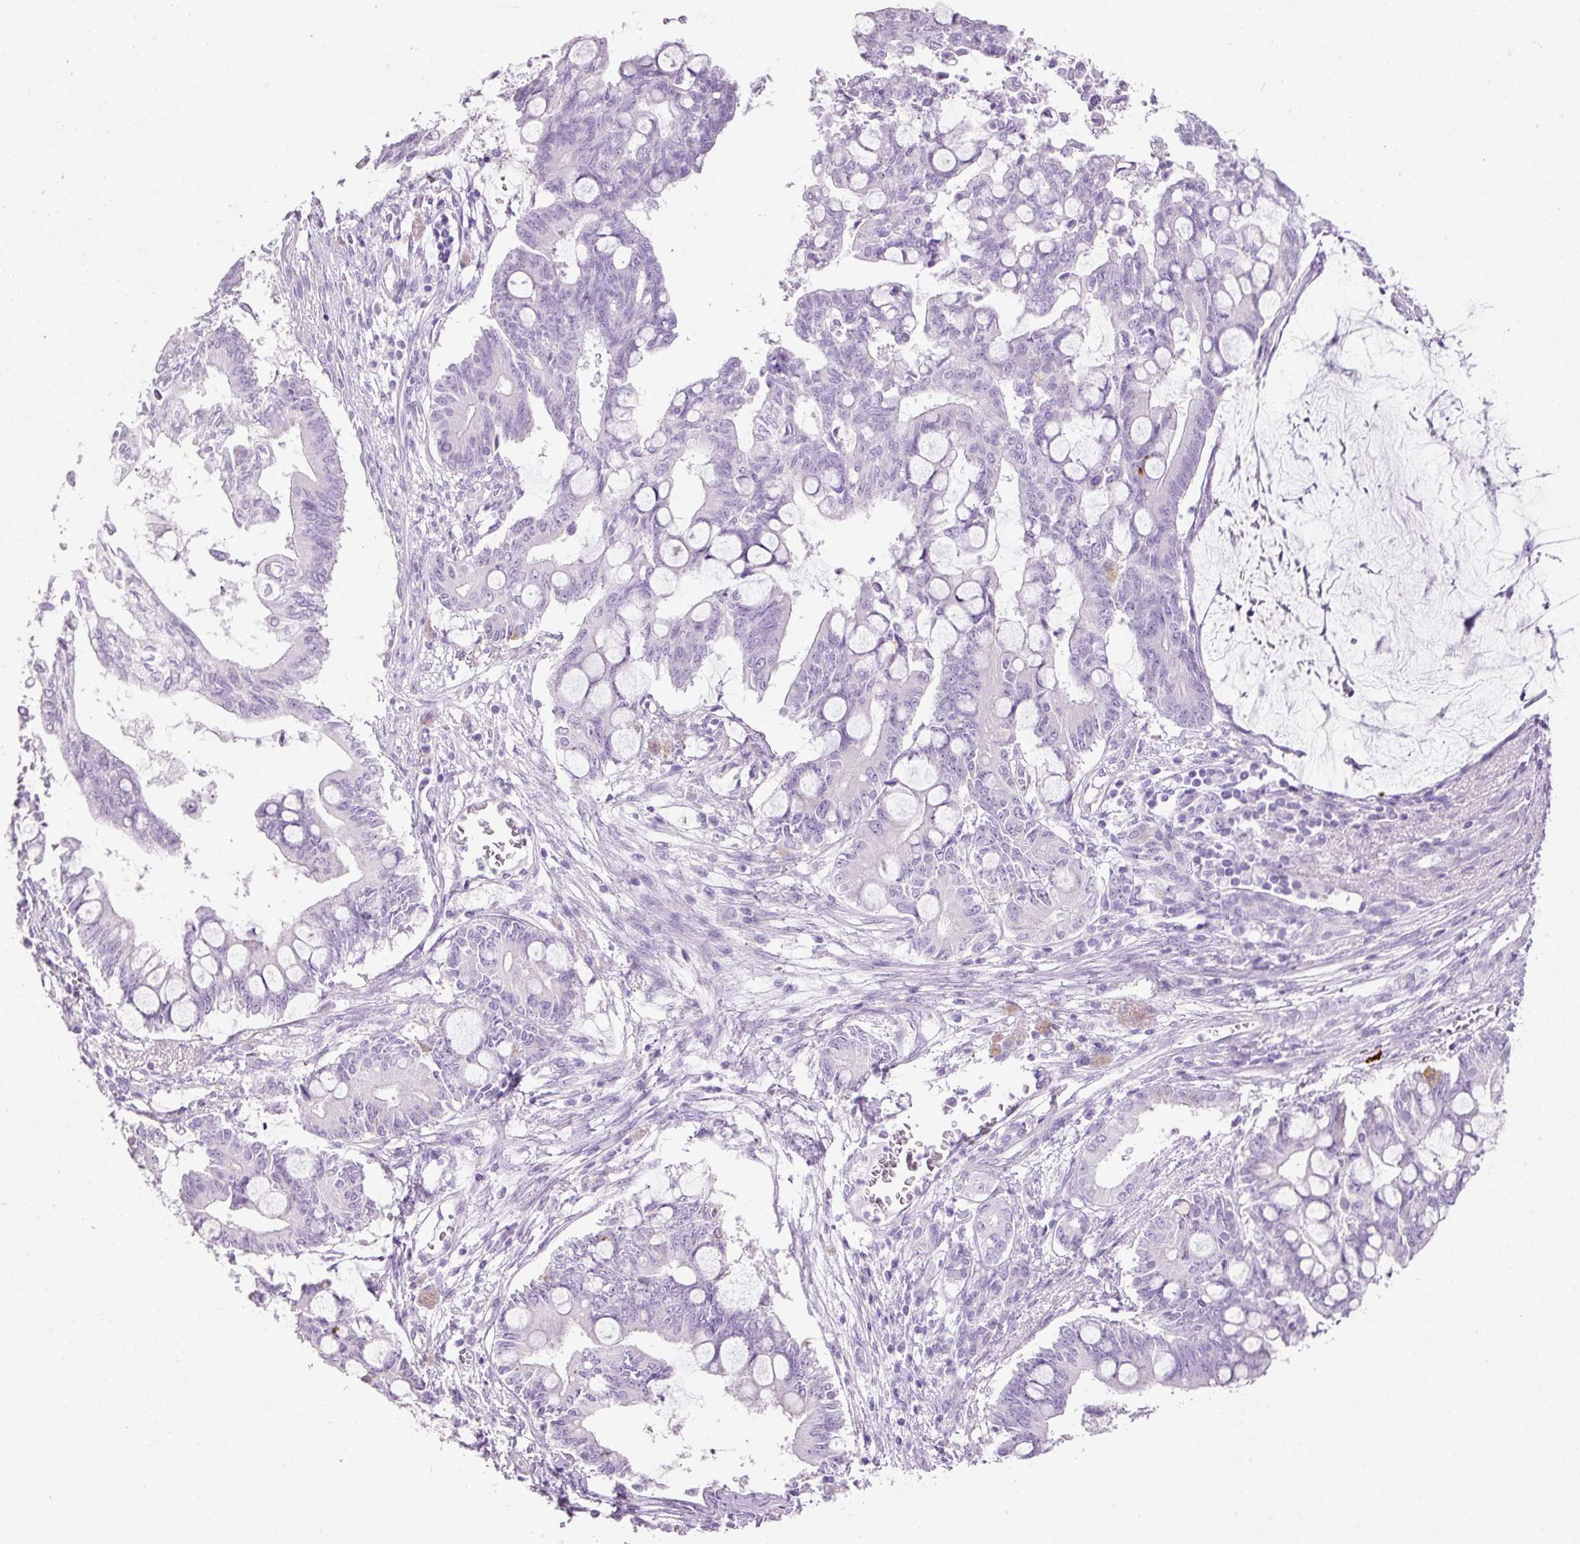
{"staining": {"intensity": "negative", "quantity": "none", "location": "none"}, "tissue": "pancreatic cancer", "cell_type": "Tumor cells", "image_type": "cancer", "snomed": [{"axis": "morphology", "description": "Adenocarcinoma, NOS"}, {"axis": "topography", "description": "Pancreas"}], "caption": "A high-resolution histopathology image shows immunohistochemistry staining of adenocarcinoma (pancreatic), which demonstrates no significant positivity in tumor cells. The staining is performed using DAB brown chromogen with nuclei counter-stained in using hematoxylin.", "gene": "BSND", "patient": {"sex": "male", "age": 68}}